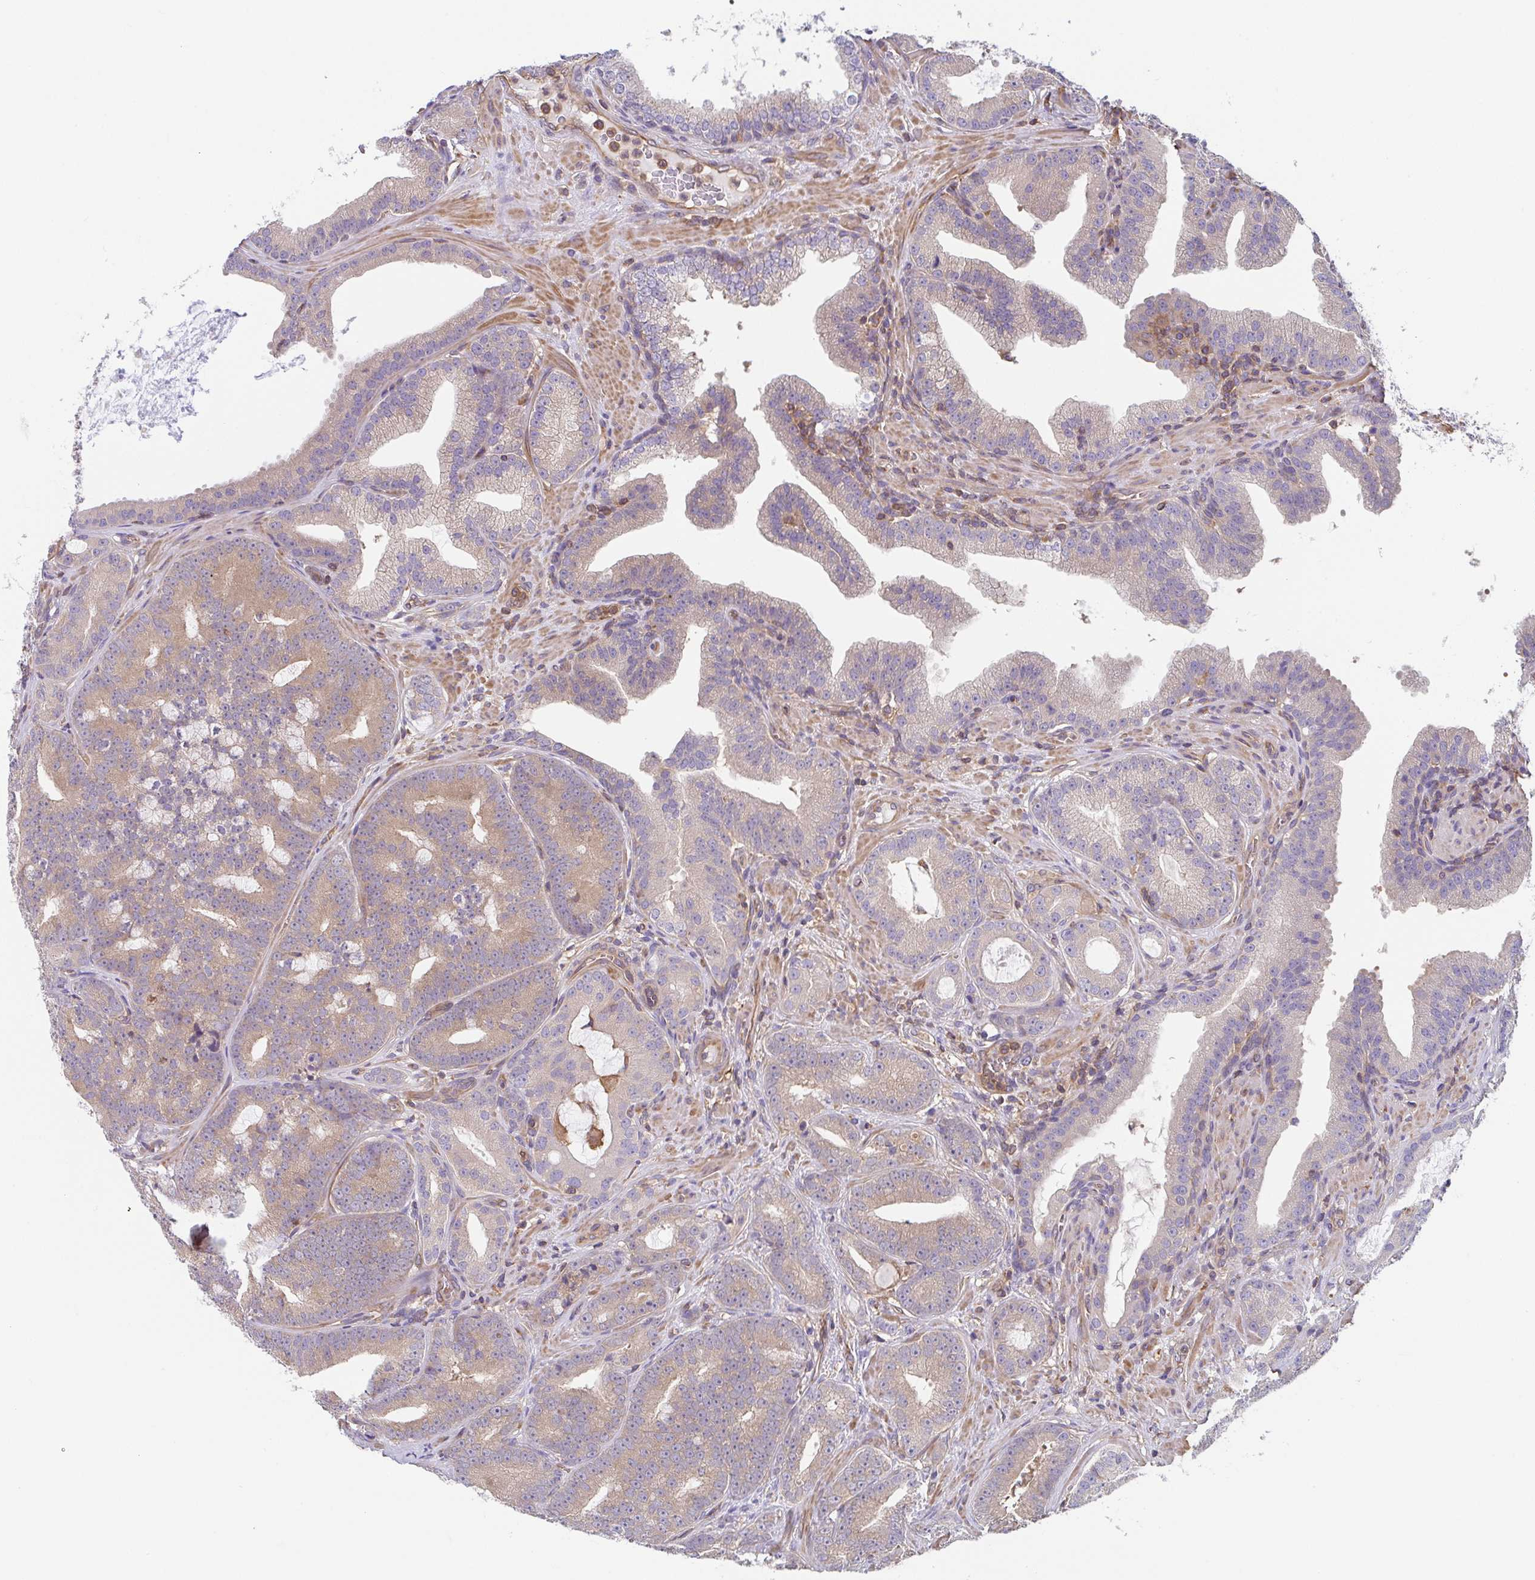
{"staining": {"intensity": "moderate", "quantity": "<25%", "location": "cytoplasmic/membranous"}, "tissue": "prostate cancer", "cell_type": "Tumor cells", "image_type": "cancer", "snomed": [{"axis": "morphology", "description": "Adenocarcinoma, High grade"}, {"axis": "topography", "description": "Prostate"}], "caption": "A histopathology image showing moderate cytoplasmic/membranous positivity in about <25% of tumor cells in high-grade adenocarcinoma (prostate), as visualized by brown immunohistochemical staining.", "gene": "TMEM229A", "patient": {"sex": "male", "age": 65}}